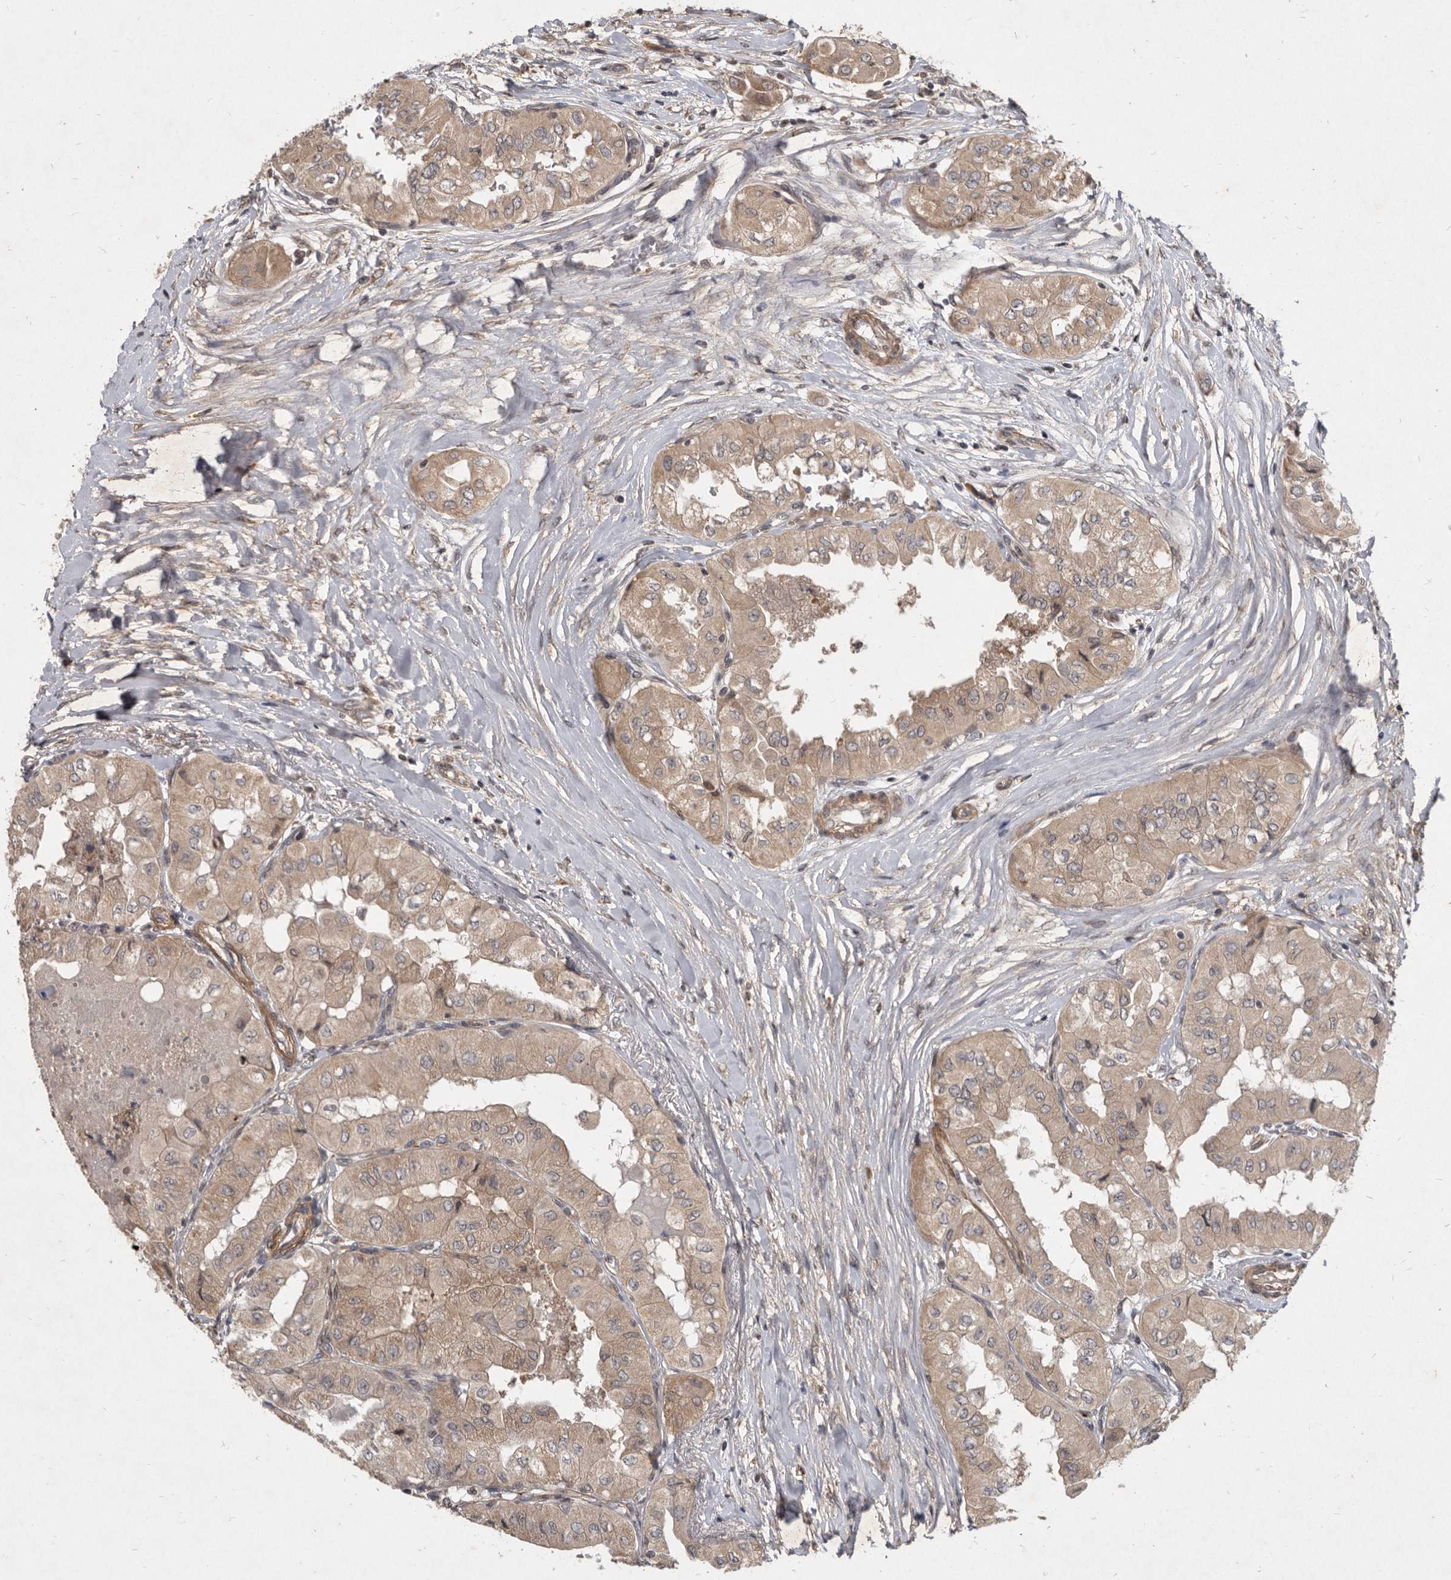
{"staining": {"intensity": "weak", "quantity": ">75%", "location": "cytoplasmic/membranous"}, "tissue": "thyroid cancer", "cell_type": "Tumor cells", "image_type": "cancer", "snomed": [{"axis": "morphology", "description": "Papillary adenocarcinoma, NOS"}, {"axis": "topography", "description": "Thyroid gland"}], "caption": "Thyroid cancer (papillary adenocarcinoma) stained for a protein reveals weak cytoplasmic/membranous positivity in tumor cells. The staining is performed using DAB (3,3'-diaminobenzidine) brown chromogen to label protein expression. The nuclei are counter-stained blue using hematoxylin.", "gene": "DNAJC28", "patient": {"sex": "female", "age": 59}}